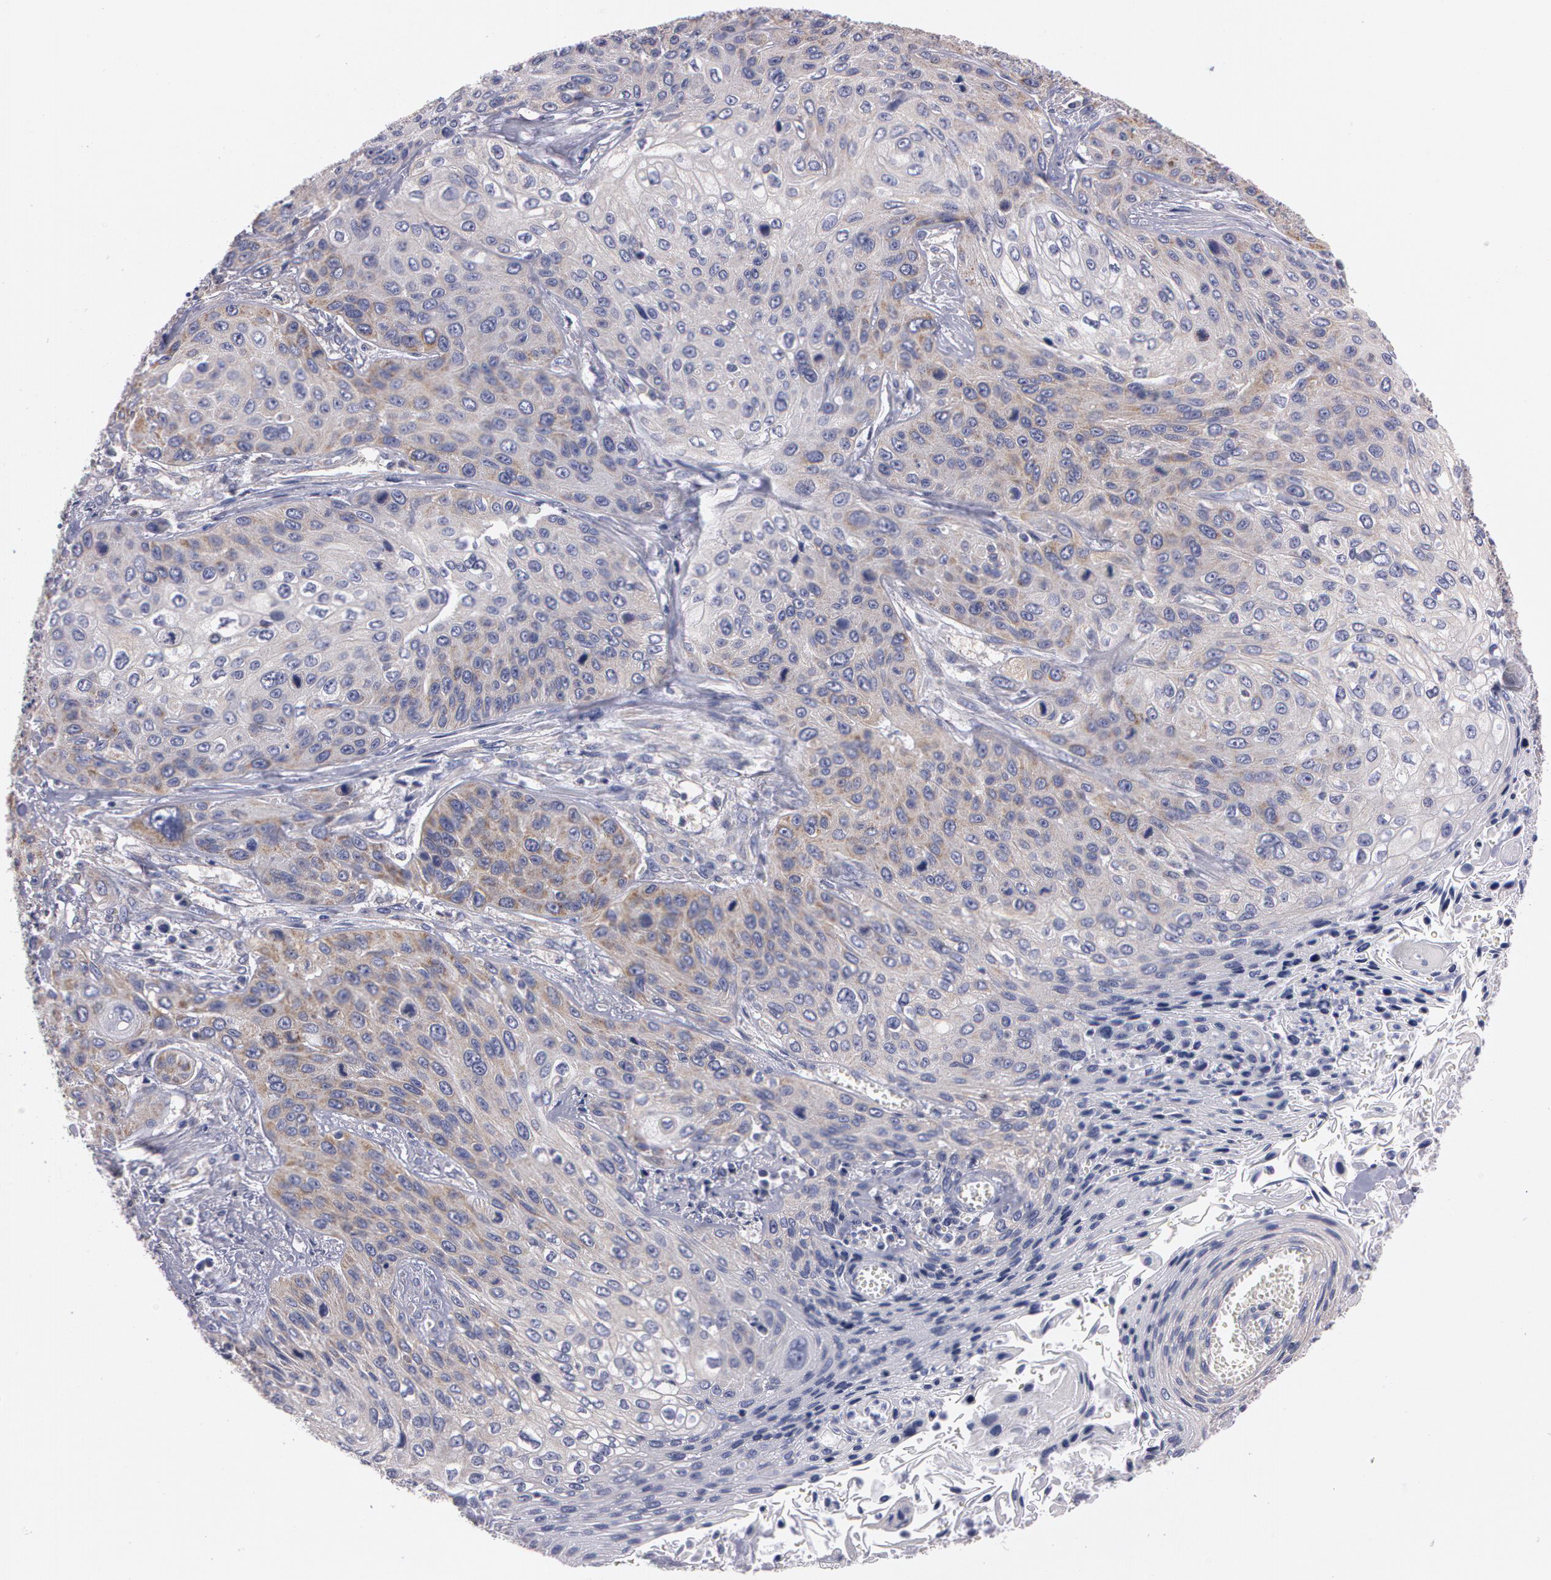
{"staining": {"intensity": "weak", "quantity": "<25%", "location": "cytoplasmic/membranous"}, "tissue": "cervical cancer", "cell_type": "Tumor cells", "image_type": "cancer", "snomed": [{"axis": "morphology", "description": "Squamous cell carcinoma, NOS"}, {"axis": "topography", "description": "Cervix"}], "caption": "Cervical cancer was stained to show a protein in brown. There is no significant staining in tumor cells. (DAB IHC with hematoxylin counter stain).", "gene": "NEK9", "patient": {"sex": "female", "age": 32}}